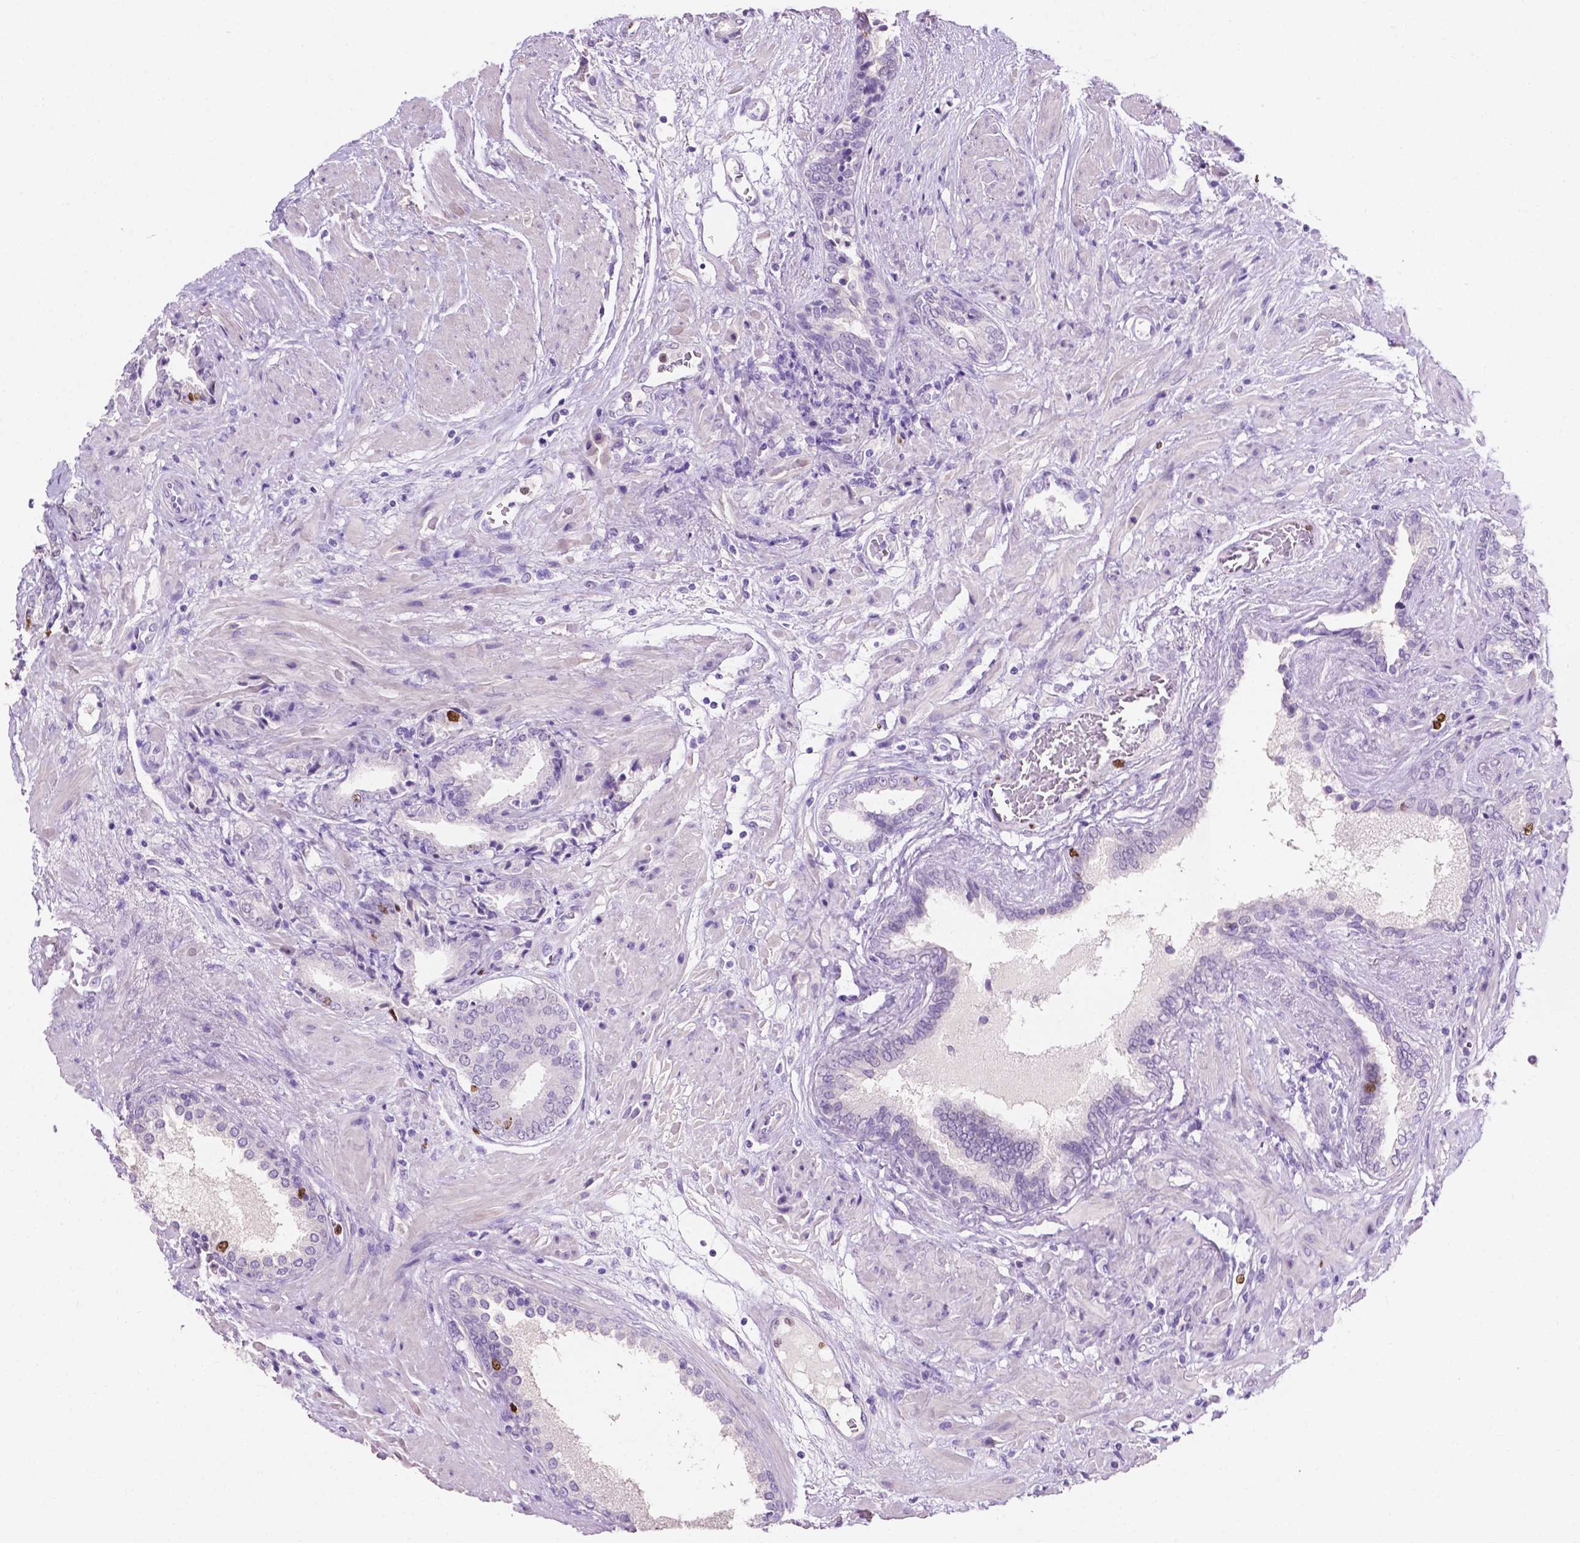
{"staining": {"intensity": "moderate", "quantity": "<25%", "location": "nuclear"}, "tissue": "prostate cancer", "cell_type": "Tumor cells", "image_type": "cancer", "snomed": [{"axis": "morphology", "description": "Adenocarcinoma, High grade"}, {"axis": "topography", "description": "Prostate"}], "caption": "Immunohistochemical staining of human prostate cancer (high-grade adenocarcinoma) shows low levels of moderate nuclear staining in approximately <25% of tumor cells.", "gene": "SIAH2", "patient": {"sex": "male", "age": 56}}